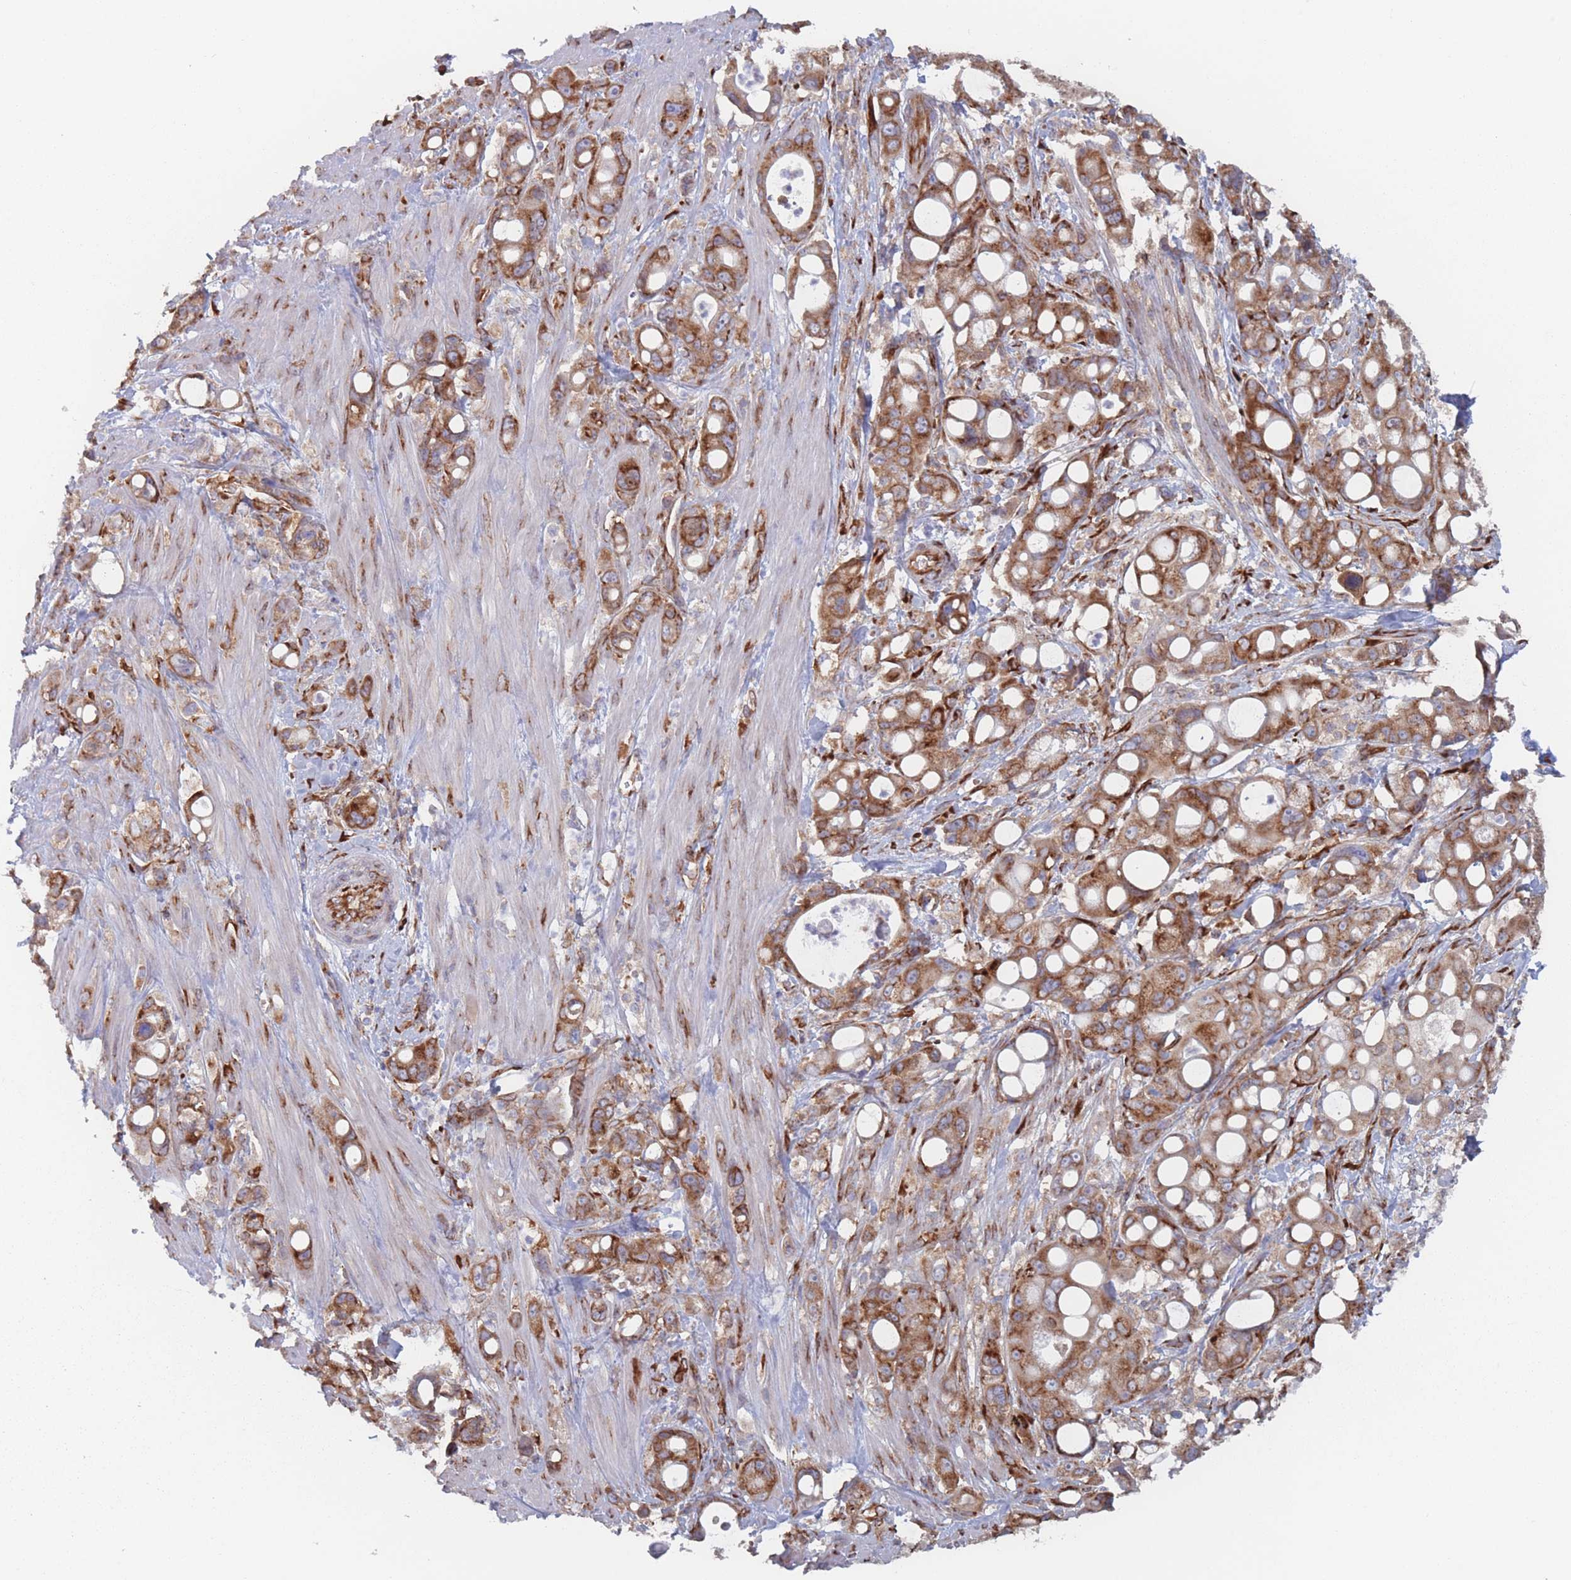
{"staining": {"intensity": "strong", "quantity": ">75%", "location": "cytoplasmic/membranous"}, "tissue": "pancreatic cancer", "cell_type": "Tumor cells", "image_type": "cancer", "snomed": [{"axis": "morphology", "description": "Adenocarcinoma, NOS"}, {"axis": "topography", "description": "Pancreas"}], "caption": "The micrograph reveals immunohistochemical staining of pancreatic adenocarcinoma. There is strong cytoplasmic/membranous expression is identified in approximately >75% of tumor cells.", "gene": "EEF1B2", "patient": {"sex": "male", "age": 68}}